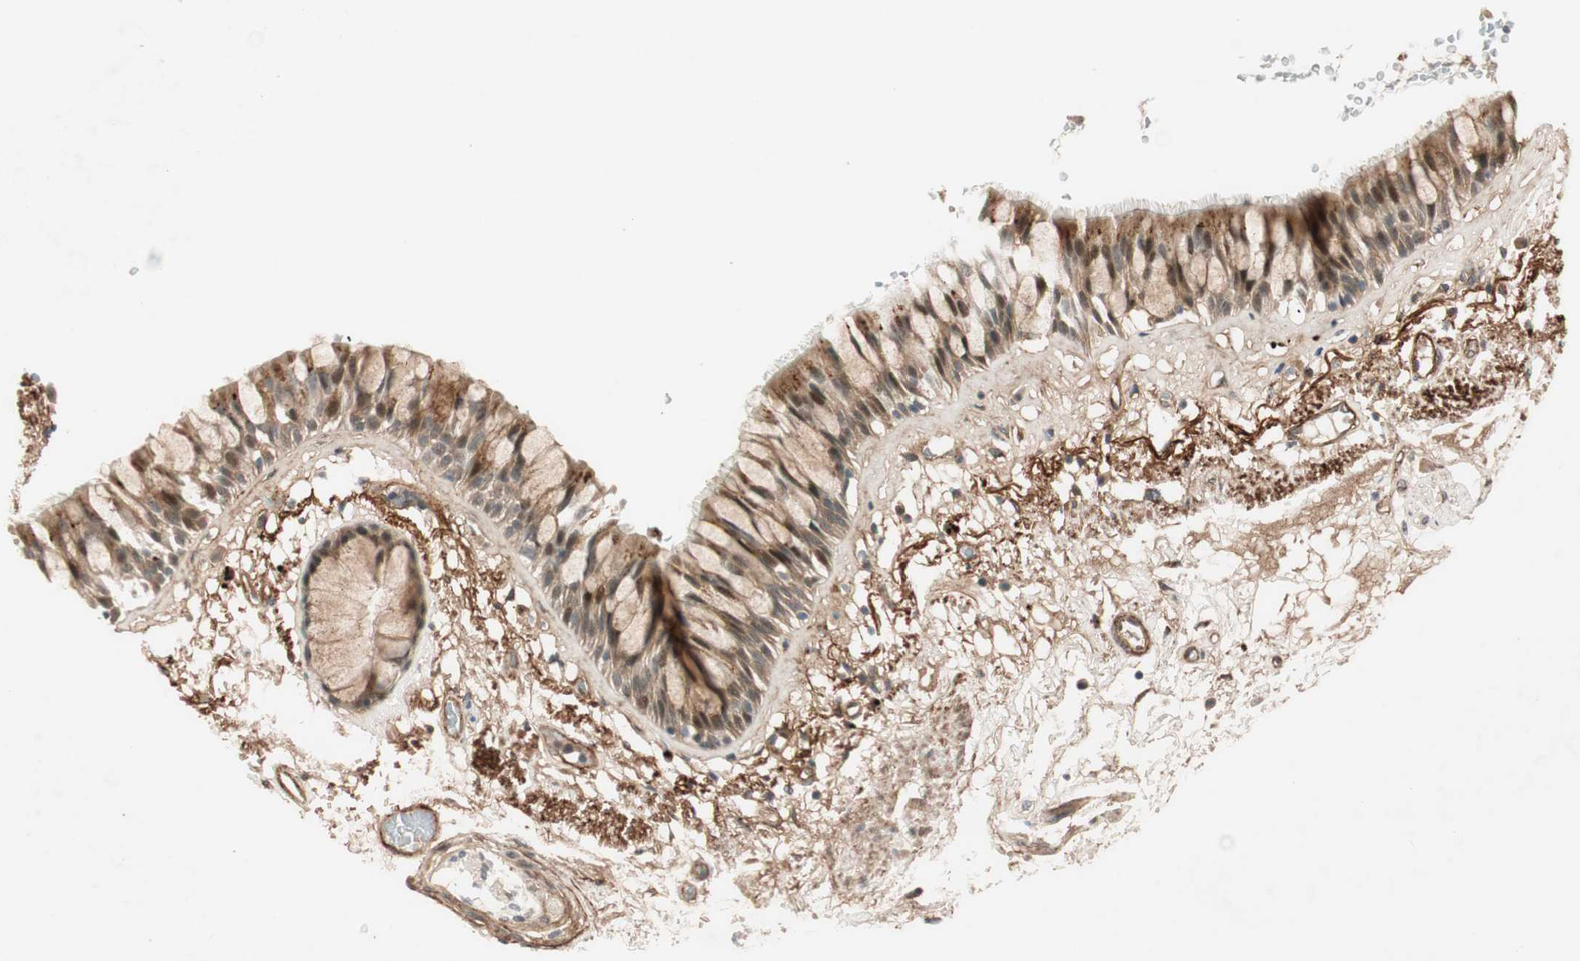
{"staining": {"intensity": "moderate", "quantity": ">75%", "location": "cytoplasmic/membranous,nuclear"}, "tissue": "bronchus", "cell_type": "Respiratory epithelial cells", "image_type": "normal", "snomed": [{"axis": "morphology", "description": "Normal tissue, NOS"}, {"axis": "topography", "description": "Bronchus"}], "caption": "This image displays immunohistochemistry staining of unremarkable human bronchus, with medium moderate cytoplasmic/membranous,nuclear staining in about >75% of respiratory epithelial cells.", "gene": "EPHA6", "patient": {"sex": "male", "age": 66}}